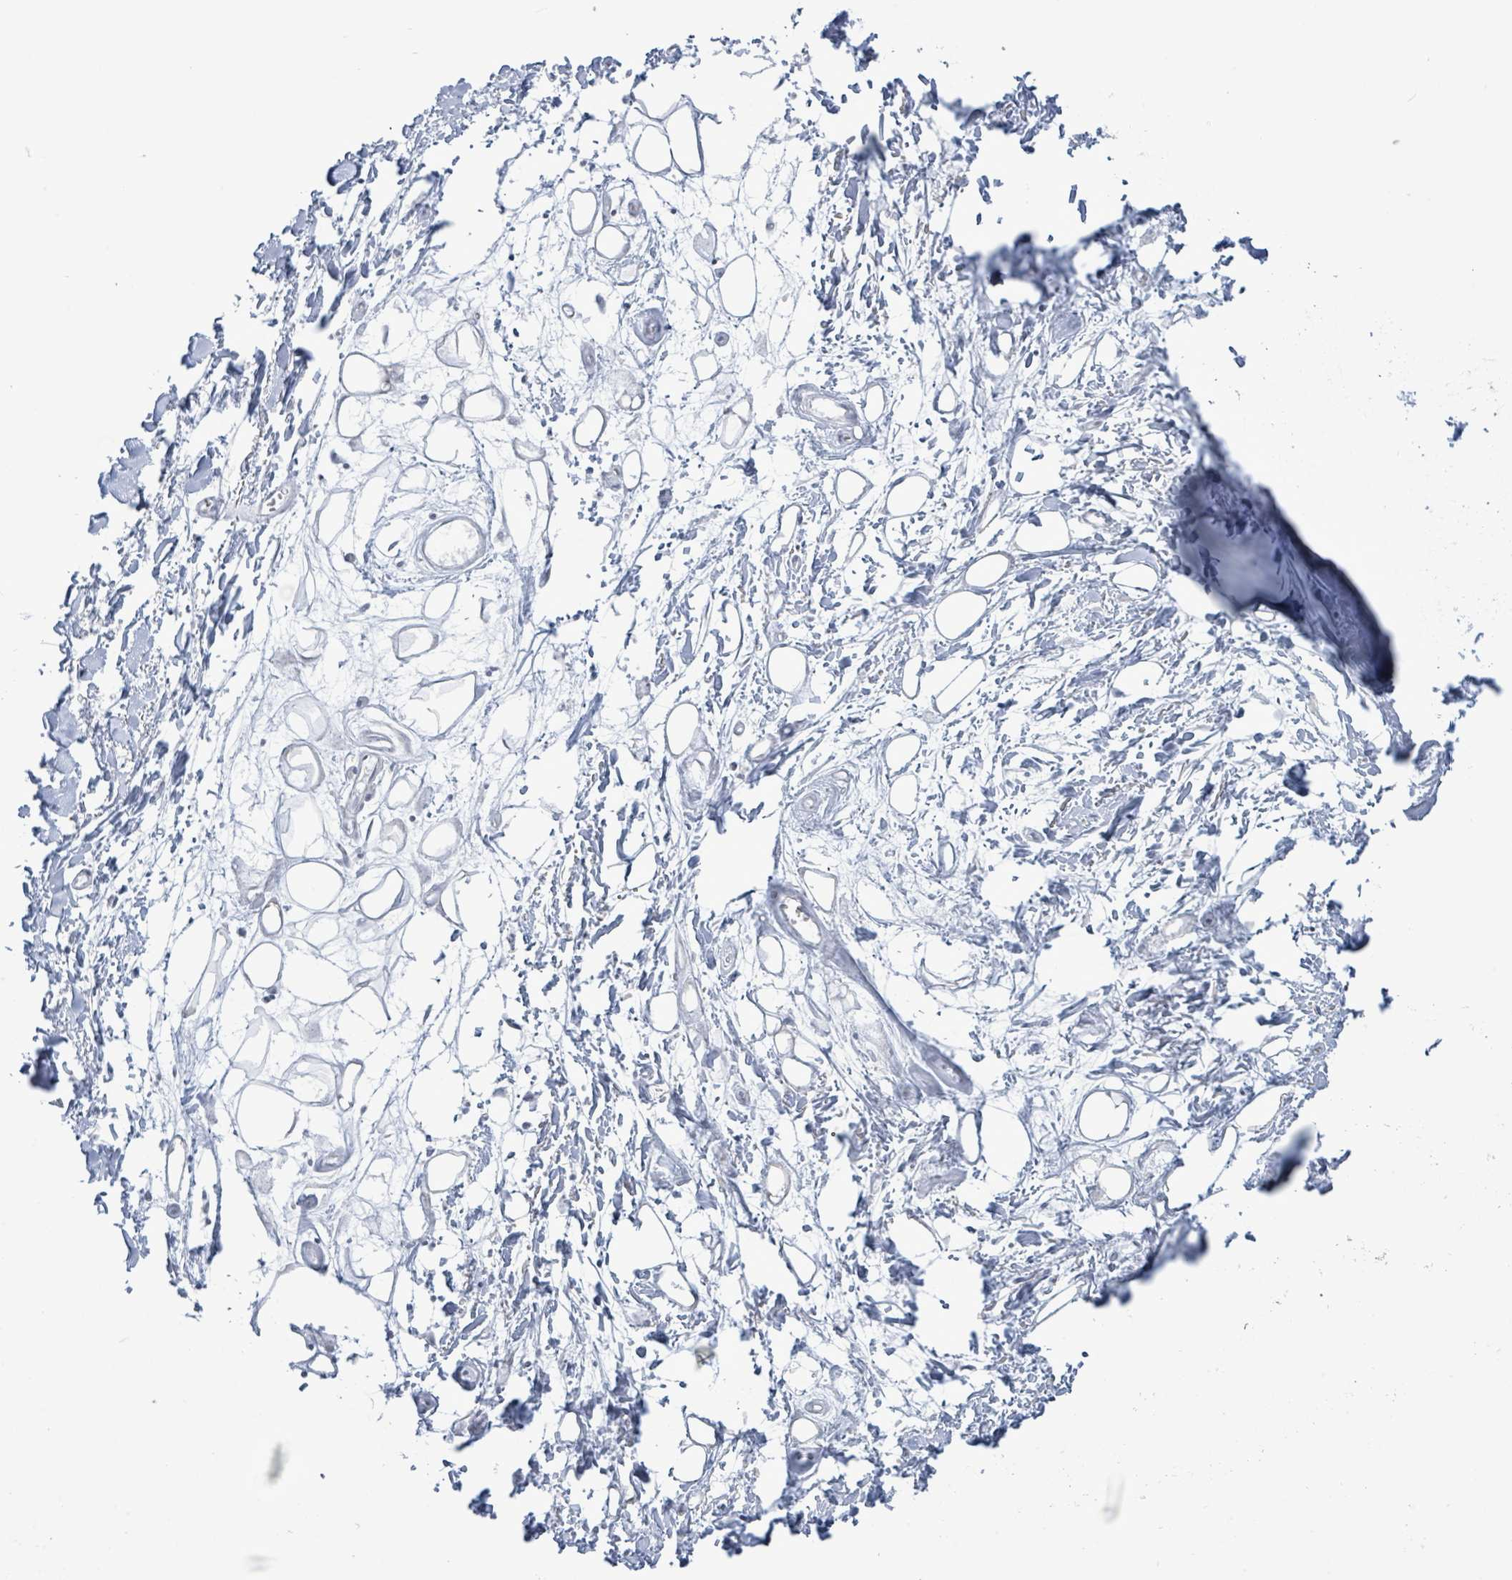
{"staining": {"intensity": "negative", "quantity": "none", "location": "none"}, "tissue": "adipose tissue", "cell_type": "Adipocytes", "image_type": "normal", "snomed": [{"axis": "morphology", "description": "Normal tissue, NOS"}, {"axis": "topography", "description": "Cartilage tissue"}], "caption": "The histopathology image shows no significant staining in adipocytes of adipose tissue. Brightfield microscopy of IHC stained with DAB (3,3'-diaminobenzidine) (brown) and hematoxylin (blue), captured at high magnification.", "gene": "COQ10B", "patient": {"sex": "male", "age": 57}}